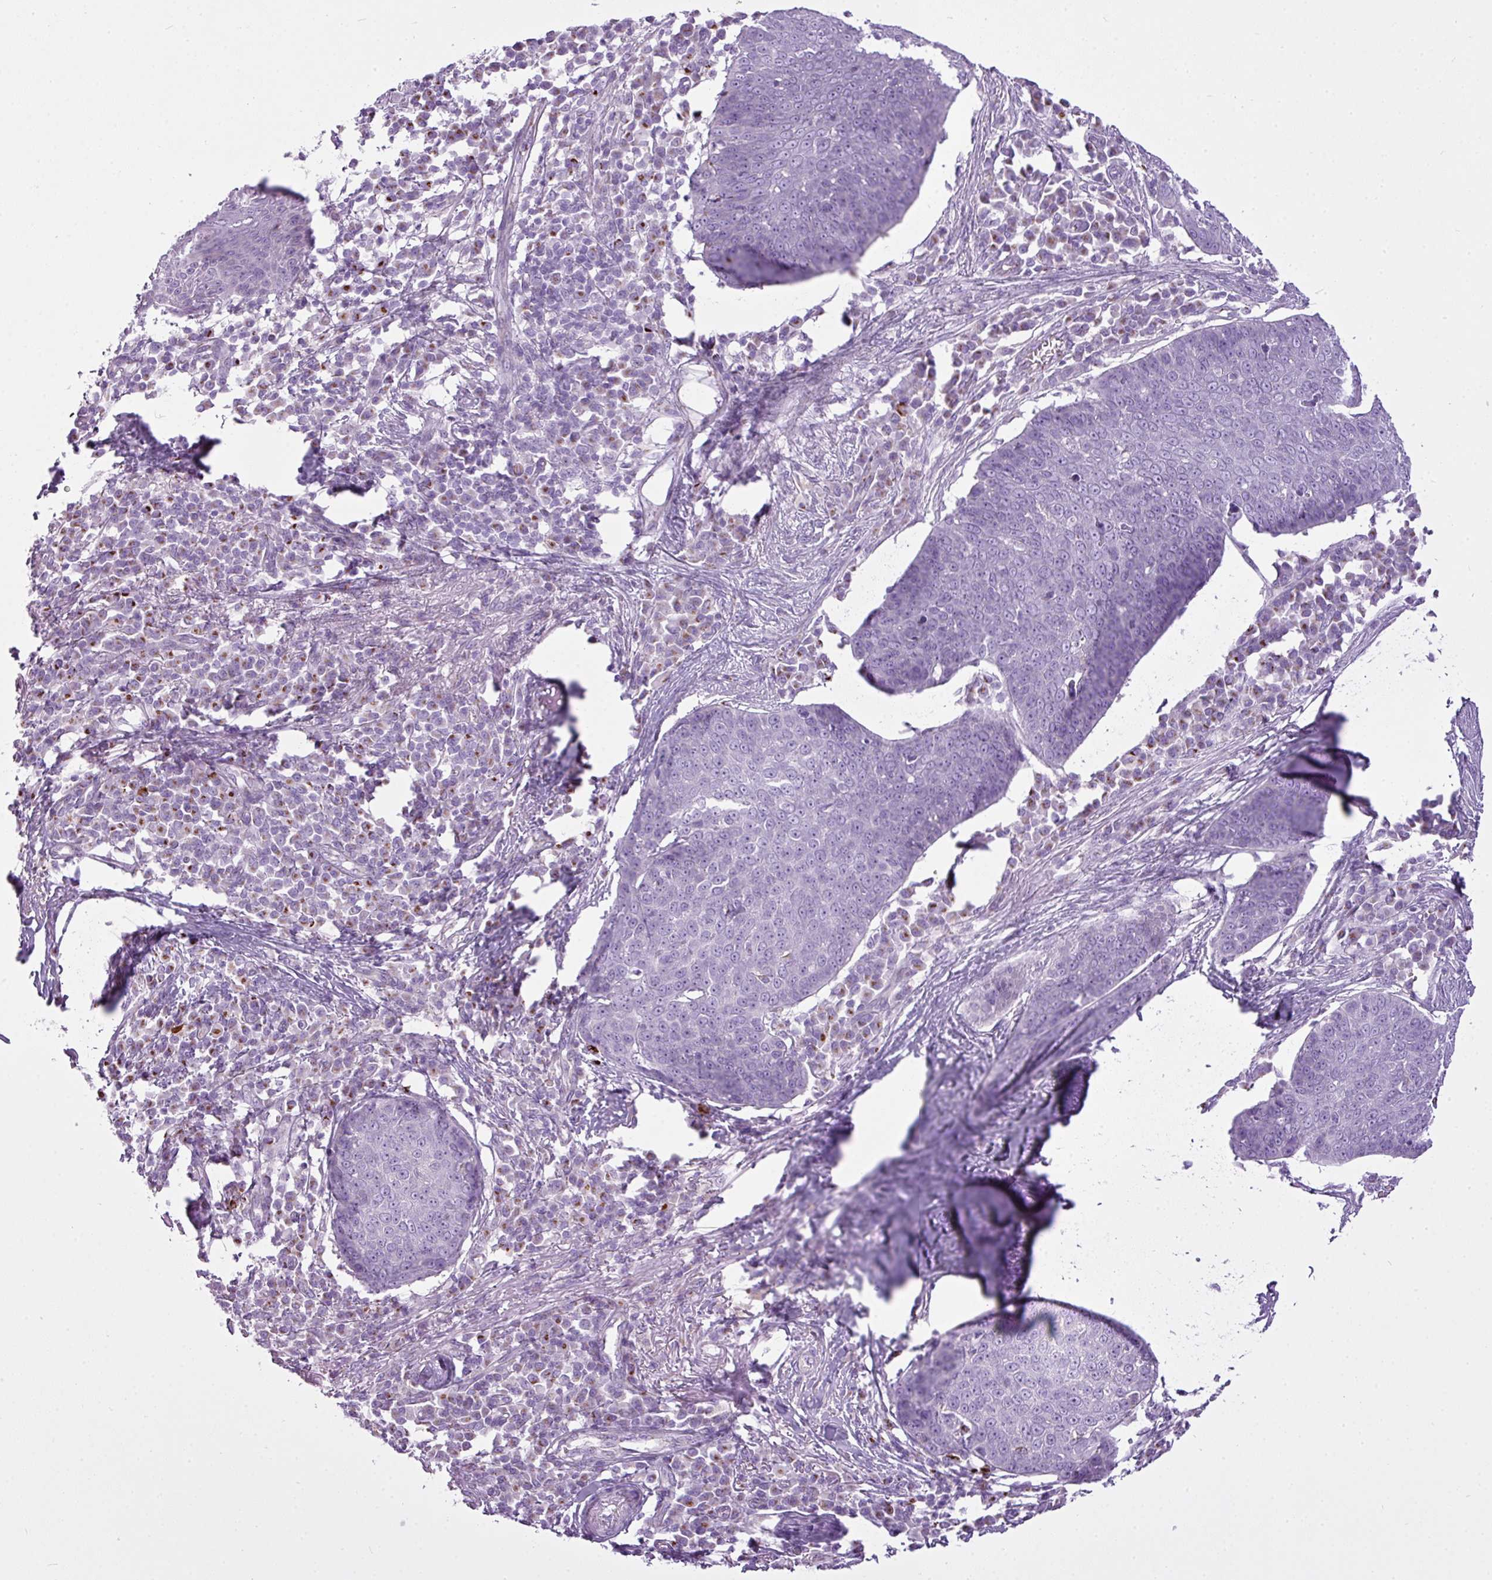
{"staining": {"intensity": "negative", "quantity": "none", "location": "none"}, "tissue": "skin cancer", "cell_type": "Tumor cells", "image_type": "cancer", "snomed": [{"axis": "morphology", "description": "Squamous cell carcinoma, NOS"}, {"axis": "topography", "description": "Skin"}], "caption": "Immunohistochemistry (IHC) of human skin cancer exhibits no staining in tumor cells. The staining was performed using DAB to visualize the protein expression in brown, while the nuclei were stained in blue with hematoxylin (Magnification: 20x).", "gene": "FAM43A", "patient": {"sex": "male", "age": 71}}